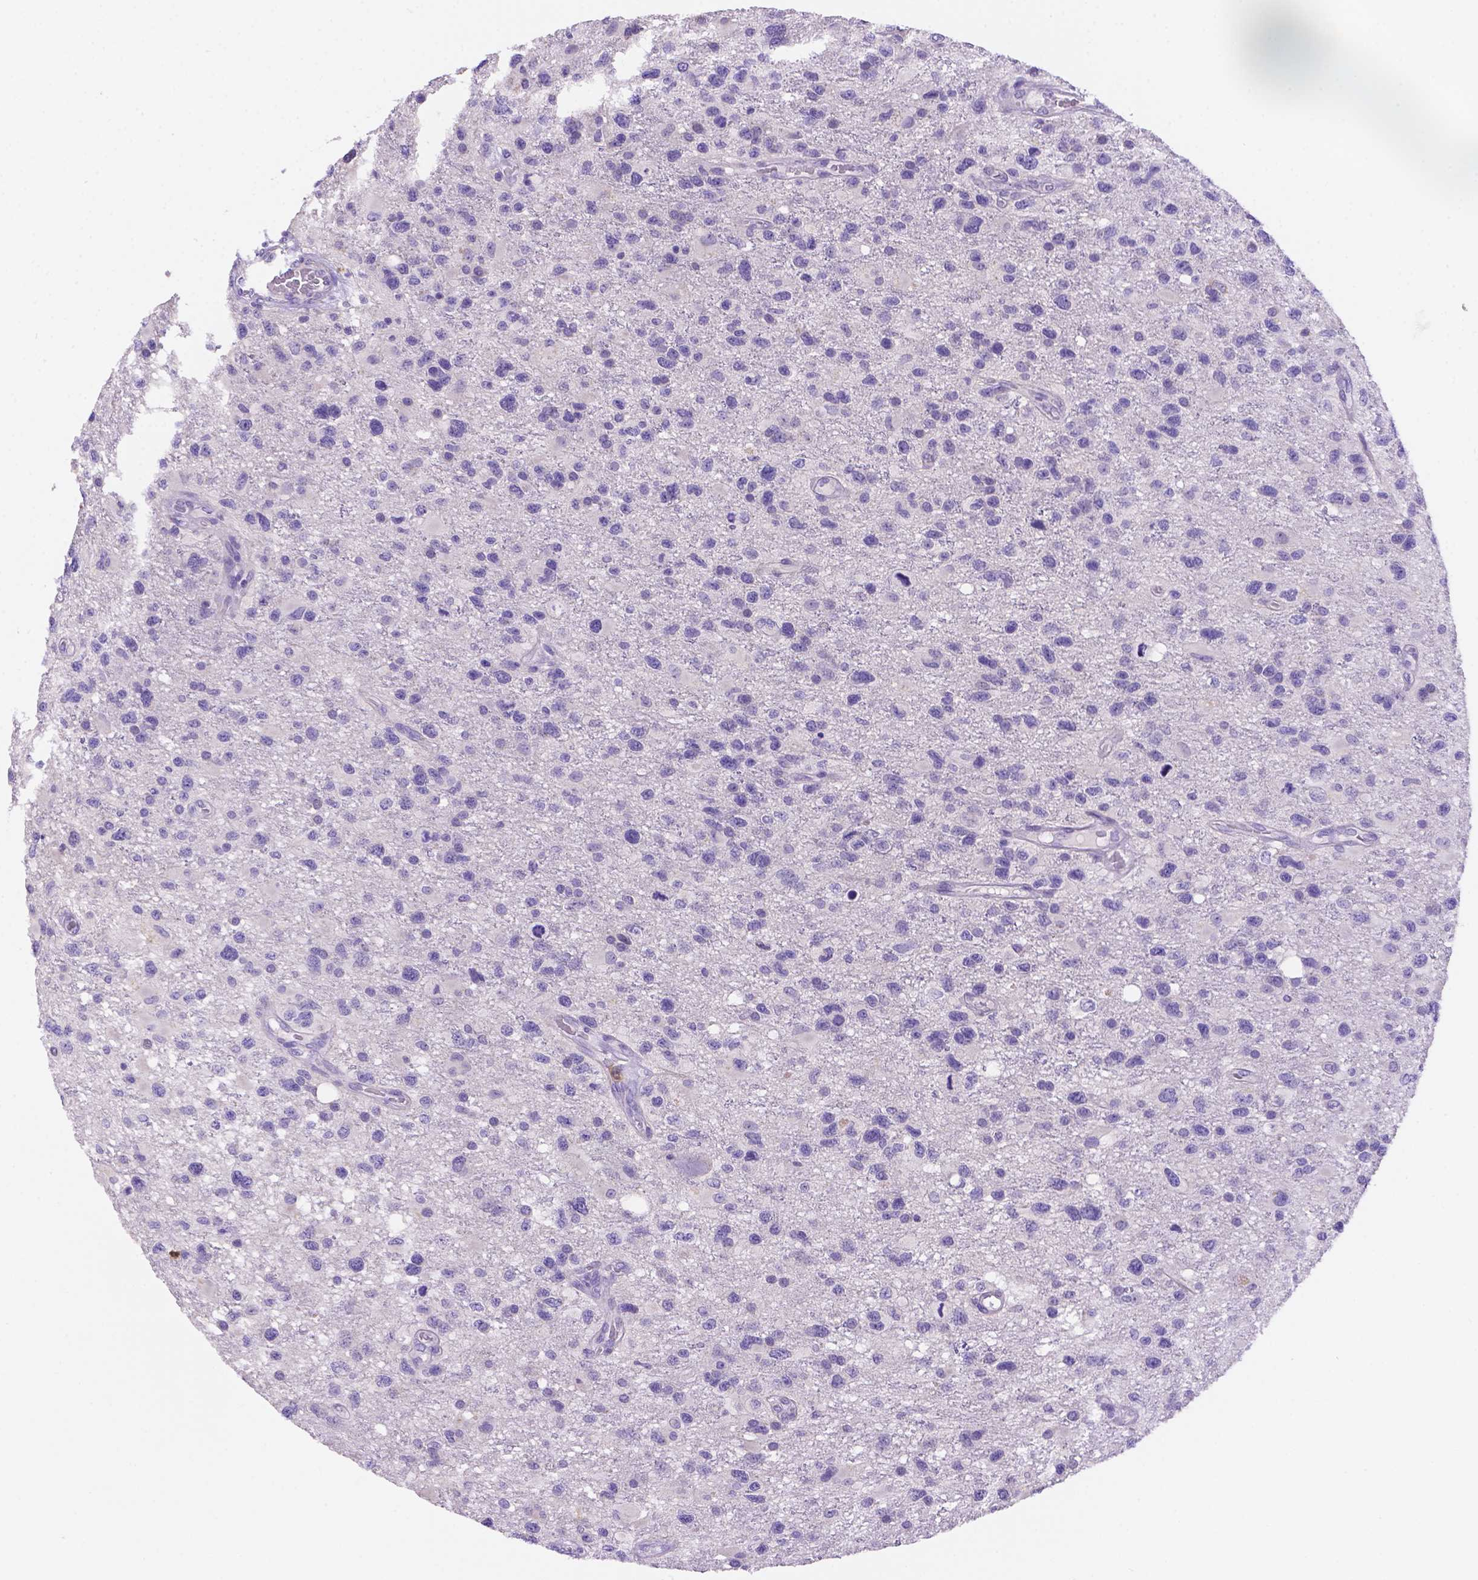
{"staining": {"intensity": "negative", "quantity": "none", "location": "none"}, "tissue": "glioma", "cell_type": "Tumor cells", "image_type": "cancer", "snomed": [{"axis": "morphology", "description": "Glioma, malignant, NOS"}, {"axis": "morphology", "description": "Glioma, malignant, High grade"}, {"axis": "topography", "description": "Brain"}], "caption": "The IHC image has no significant positivity in tumor cells of glioma tissue.", "gene": "NXPE2", "patient": {"sex": "female", "age": 71}}